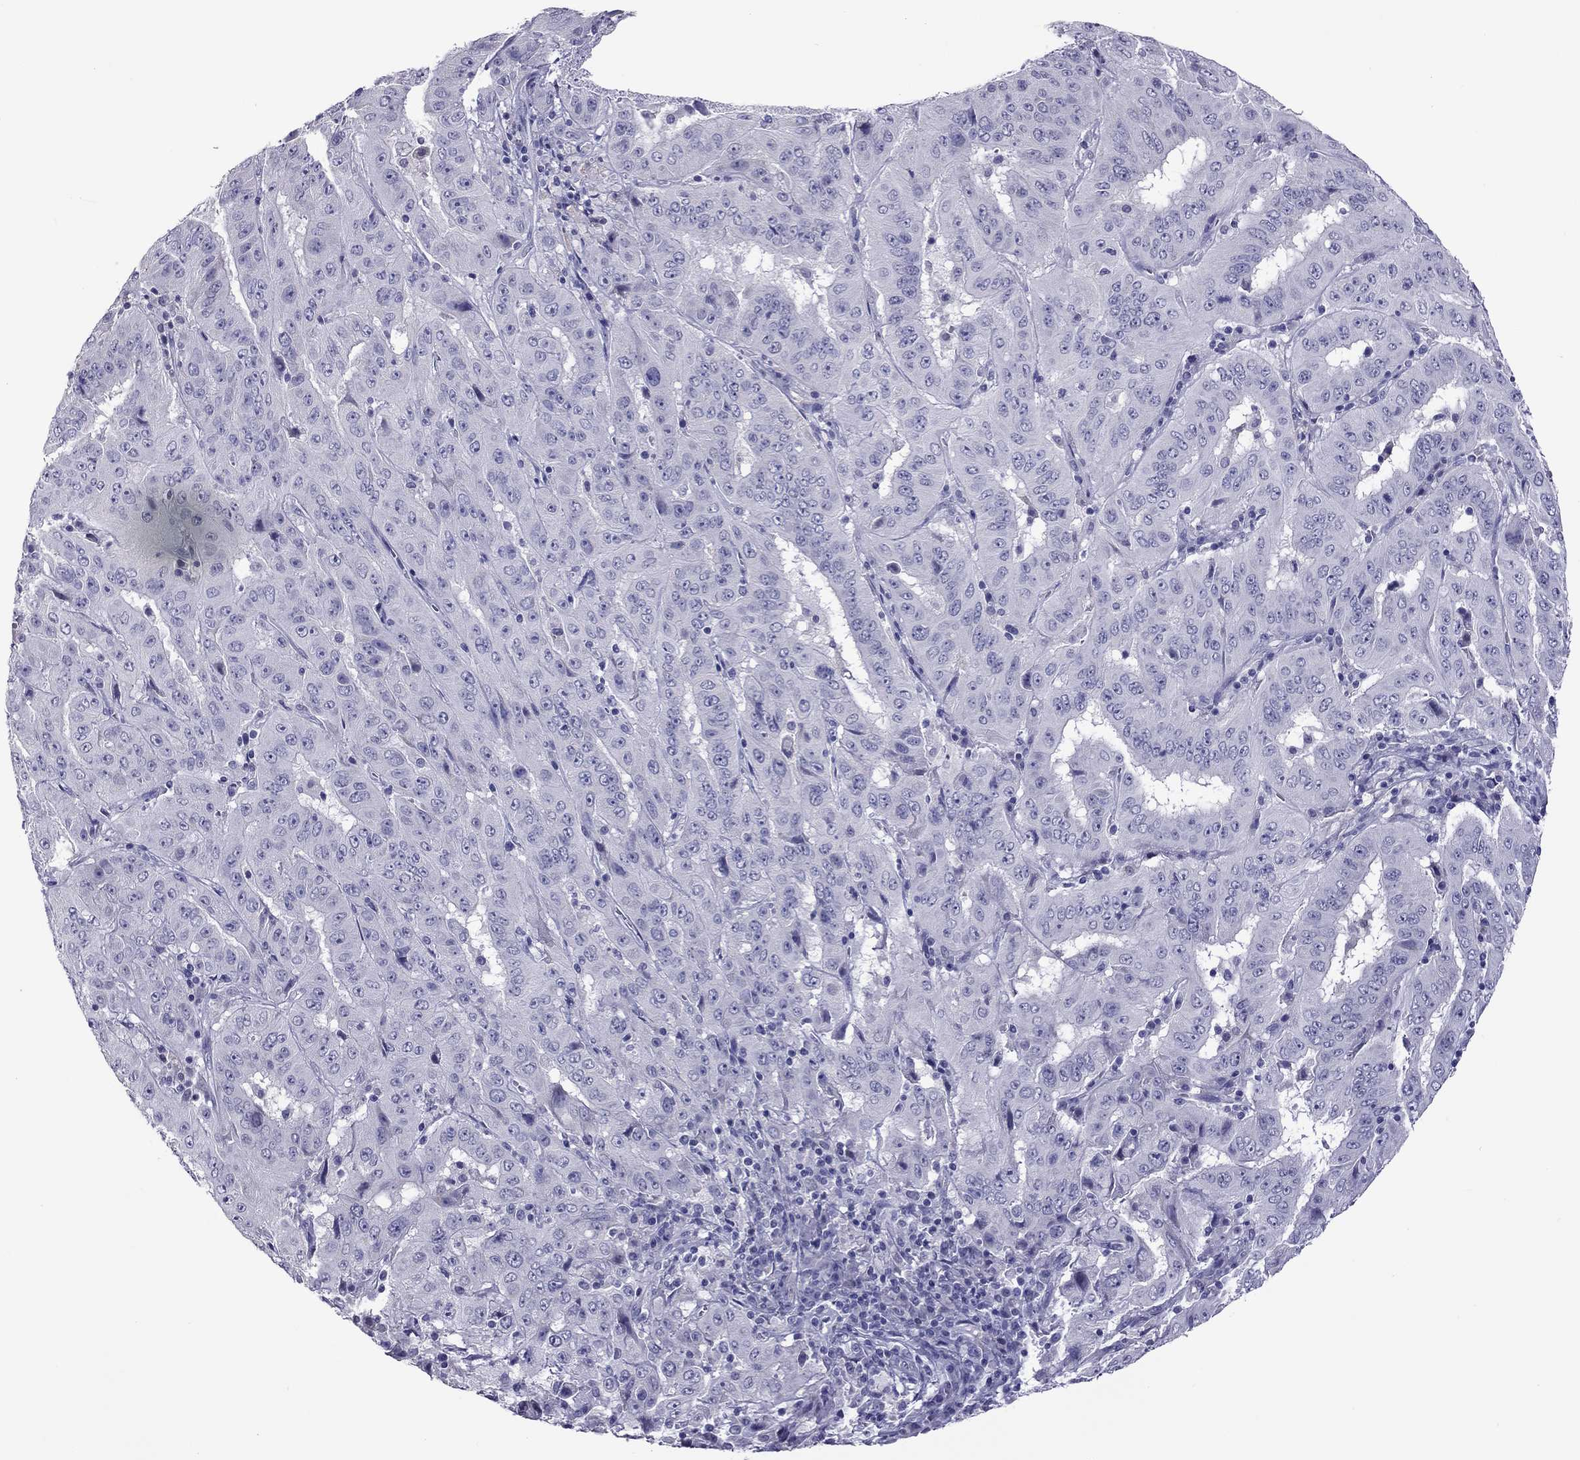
{"staining": {"intensity": "negative", "quantity": "none", "location": "none"}, "tissue": "pancreatic cancer", "cell_type": "Tumor cells", "image_type": "cancer", "snomed": [{"axis": "morphology", "description": "Adenocarcinoma, NOS"}, {"axis": "topography", "description": "Pancreas"}], "caption": "This is a histopathology image of immunohistochemistry (IHC) staining of pancreatic cancer, which shows no staining in tumor cells.", "gene": "PPP1R3A", "patient": {"sex": "male", "age": 63}}